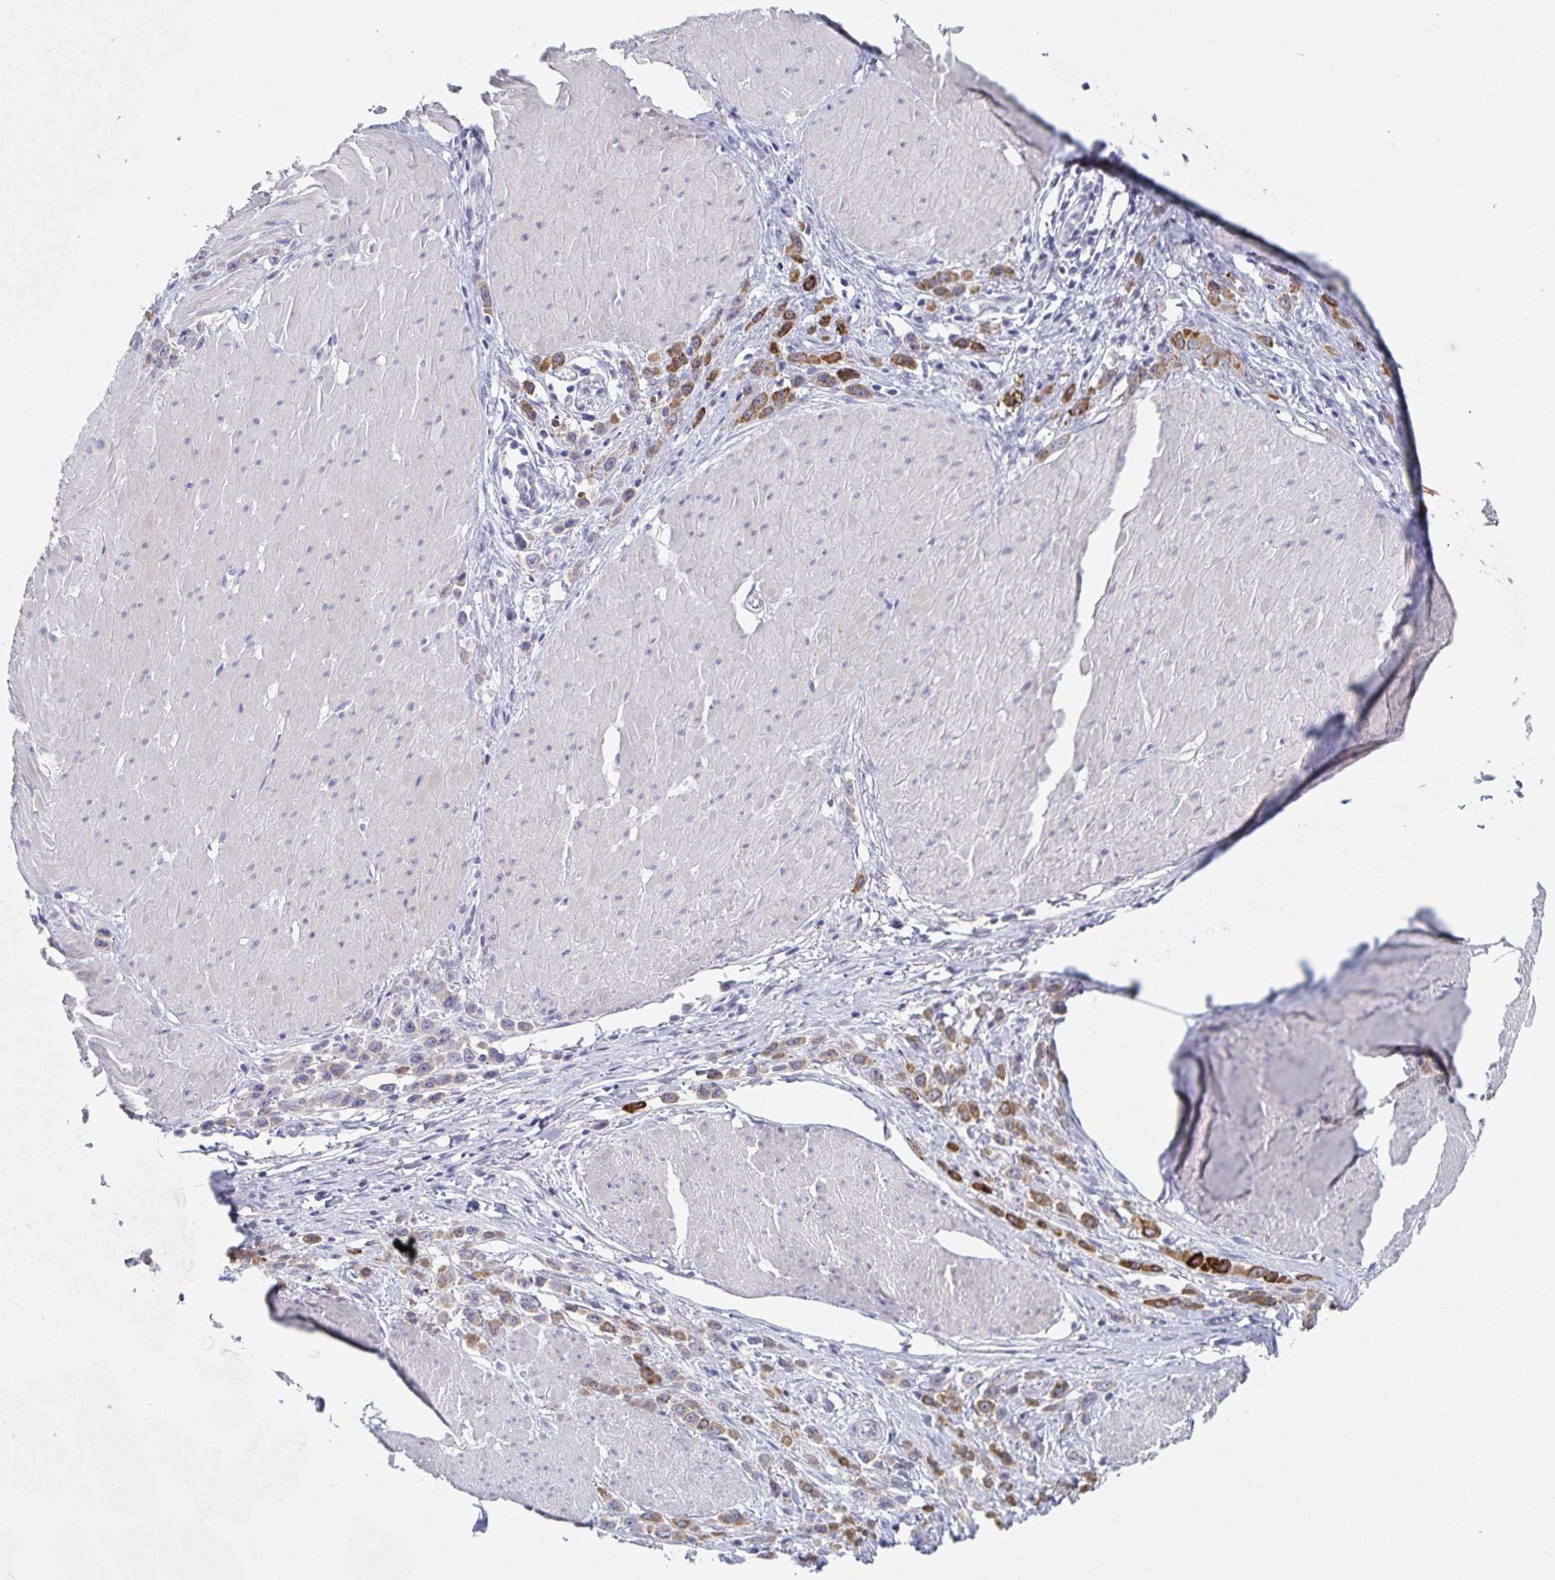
{"staining": {"intensity": "strong", "quantity": "25%-75%", "location": "cytoplasmic/membranous"}, "tissue": "stomach cancer", "cell_type": "Tumor cells", "image_type": "cancer", "snomed": [{"axis": "morphology", "description": "Adenocarcinoma, NOS"}, {"axis": "topography", "description": "Stomach"}], "caption": "About 25%-75% of tumor cells in human stomach cancer (adenocarcinoma) display strong cytoplasmic/membranous protein positivity as visualized by brown immunohistochemical staining.", "gene": "ZNF430", "patient": {"sex": "male", "age": 47}}